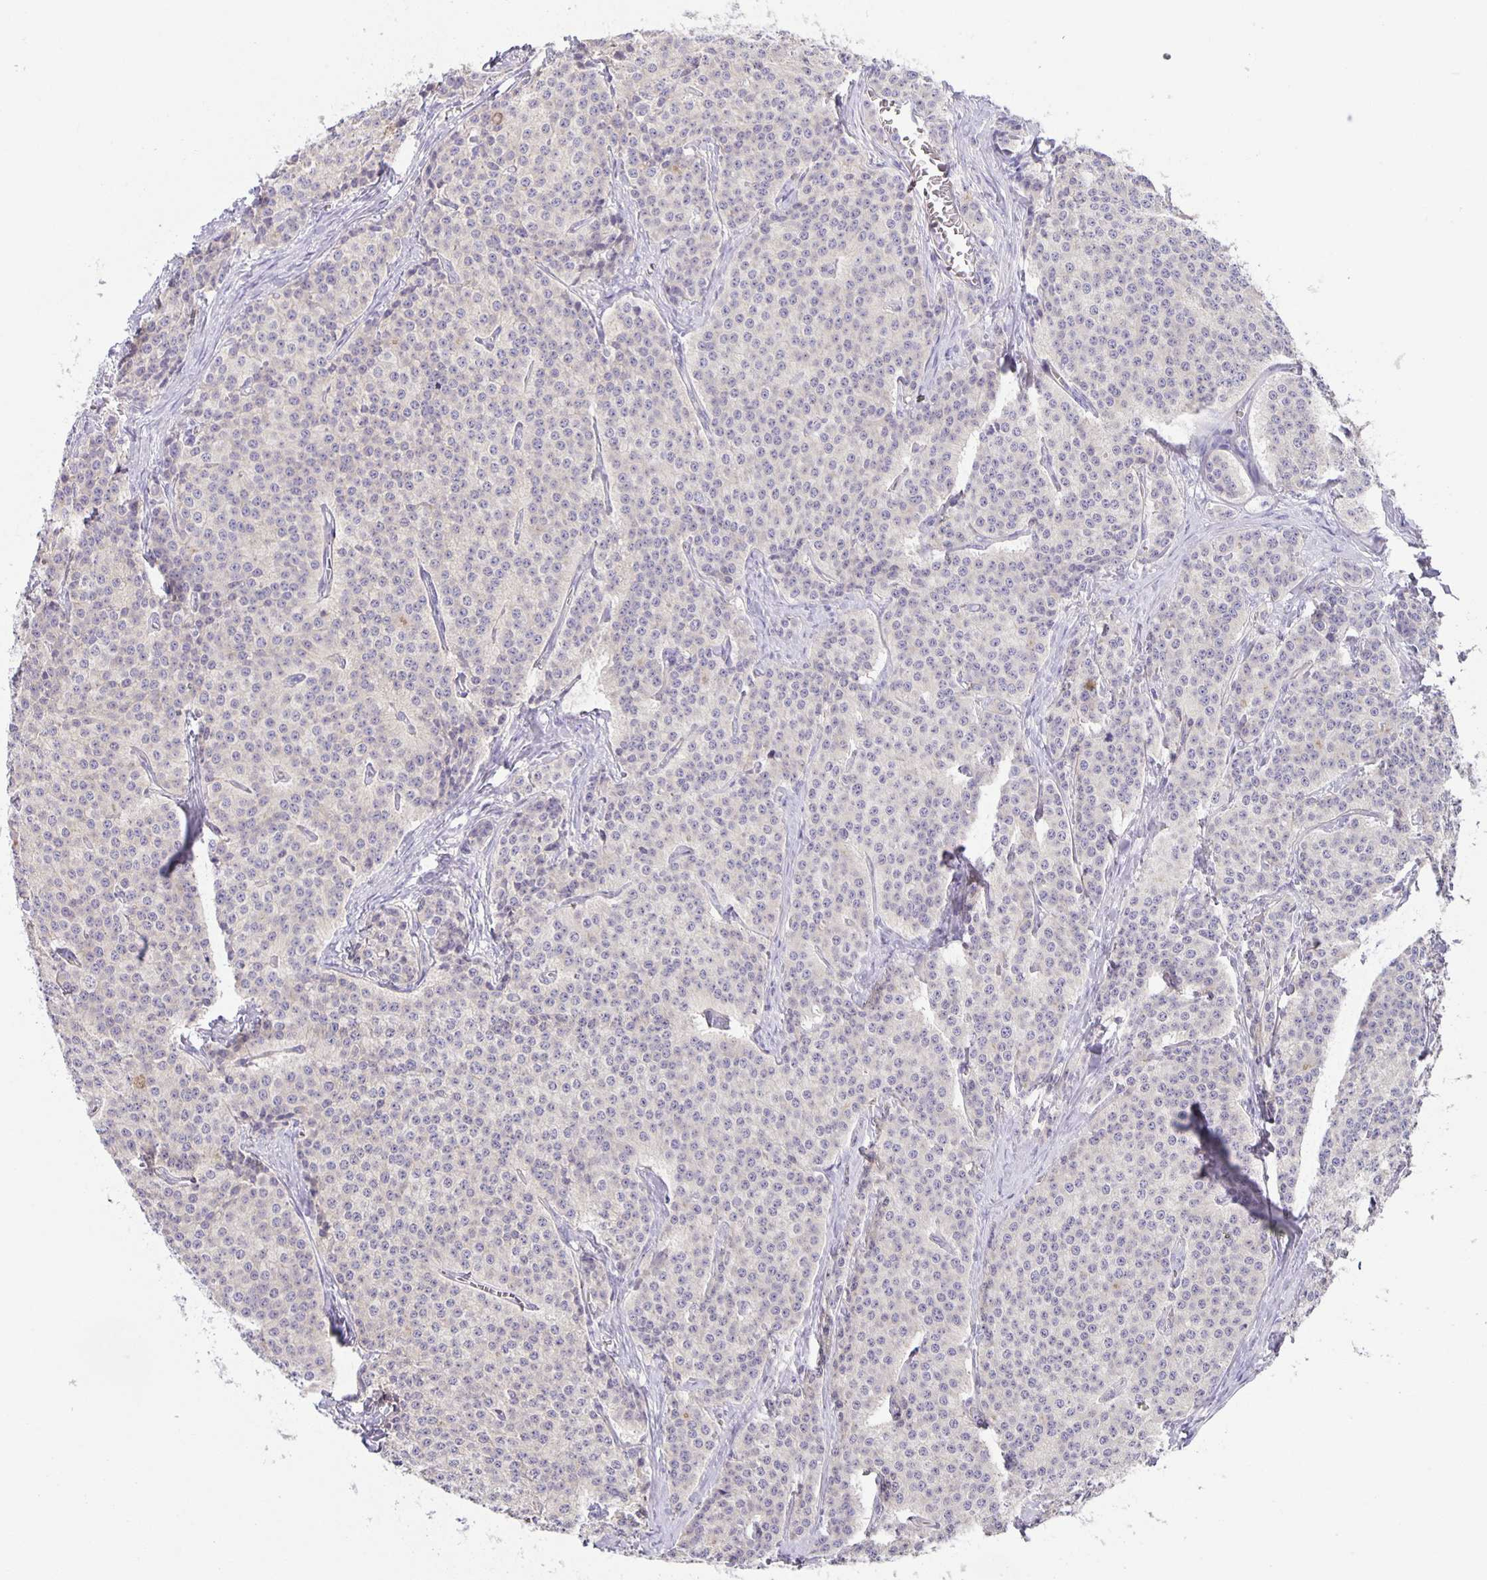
{"staining": {"intensity": "negative", "quantity": "none", "location": "none"}, "tissue": "carcinoid", "cell_type": "Tumor cells", "image_type": "cancer", "snomed": [{"axis": "morphology", "description": "Carcinoid, malignant, NOS"}, {"axis": "topography", "description": "Small intestine"}], "caption": "High magnification brightfield microscopy of carcinoid (malignant) stained with DAB (3,3'-diaminobenzidine) (brown) and counterstained with hematoxylin (blue): tumor cells show no significant positivity.", "gene": "PTPN3", "patient": {"sex": "female", "age": 64}}